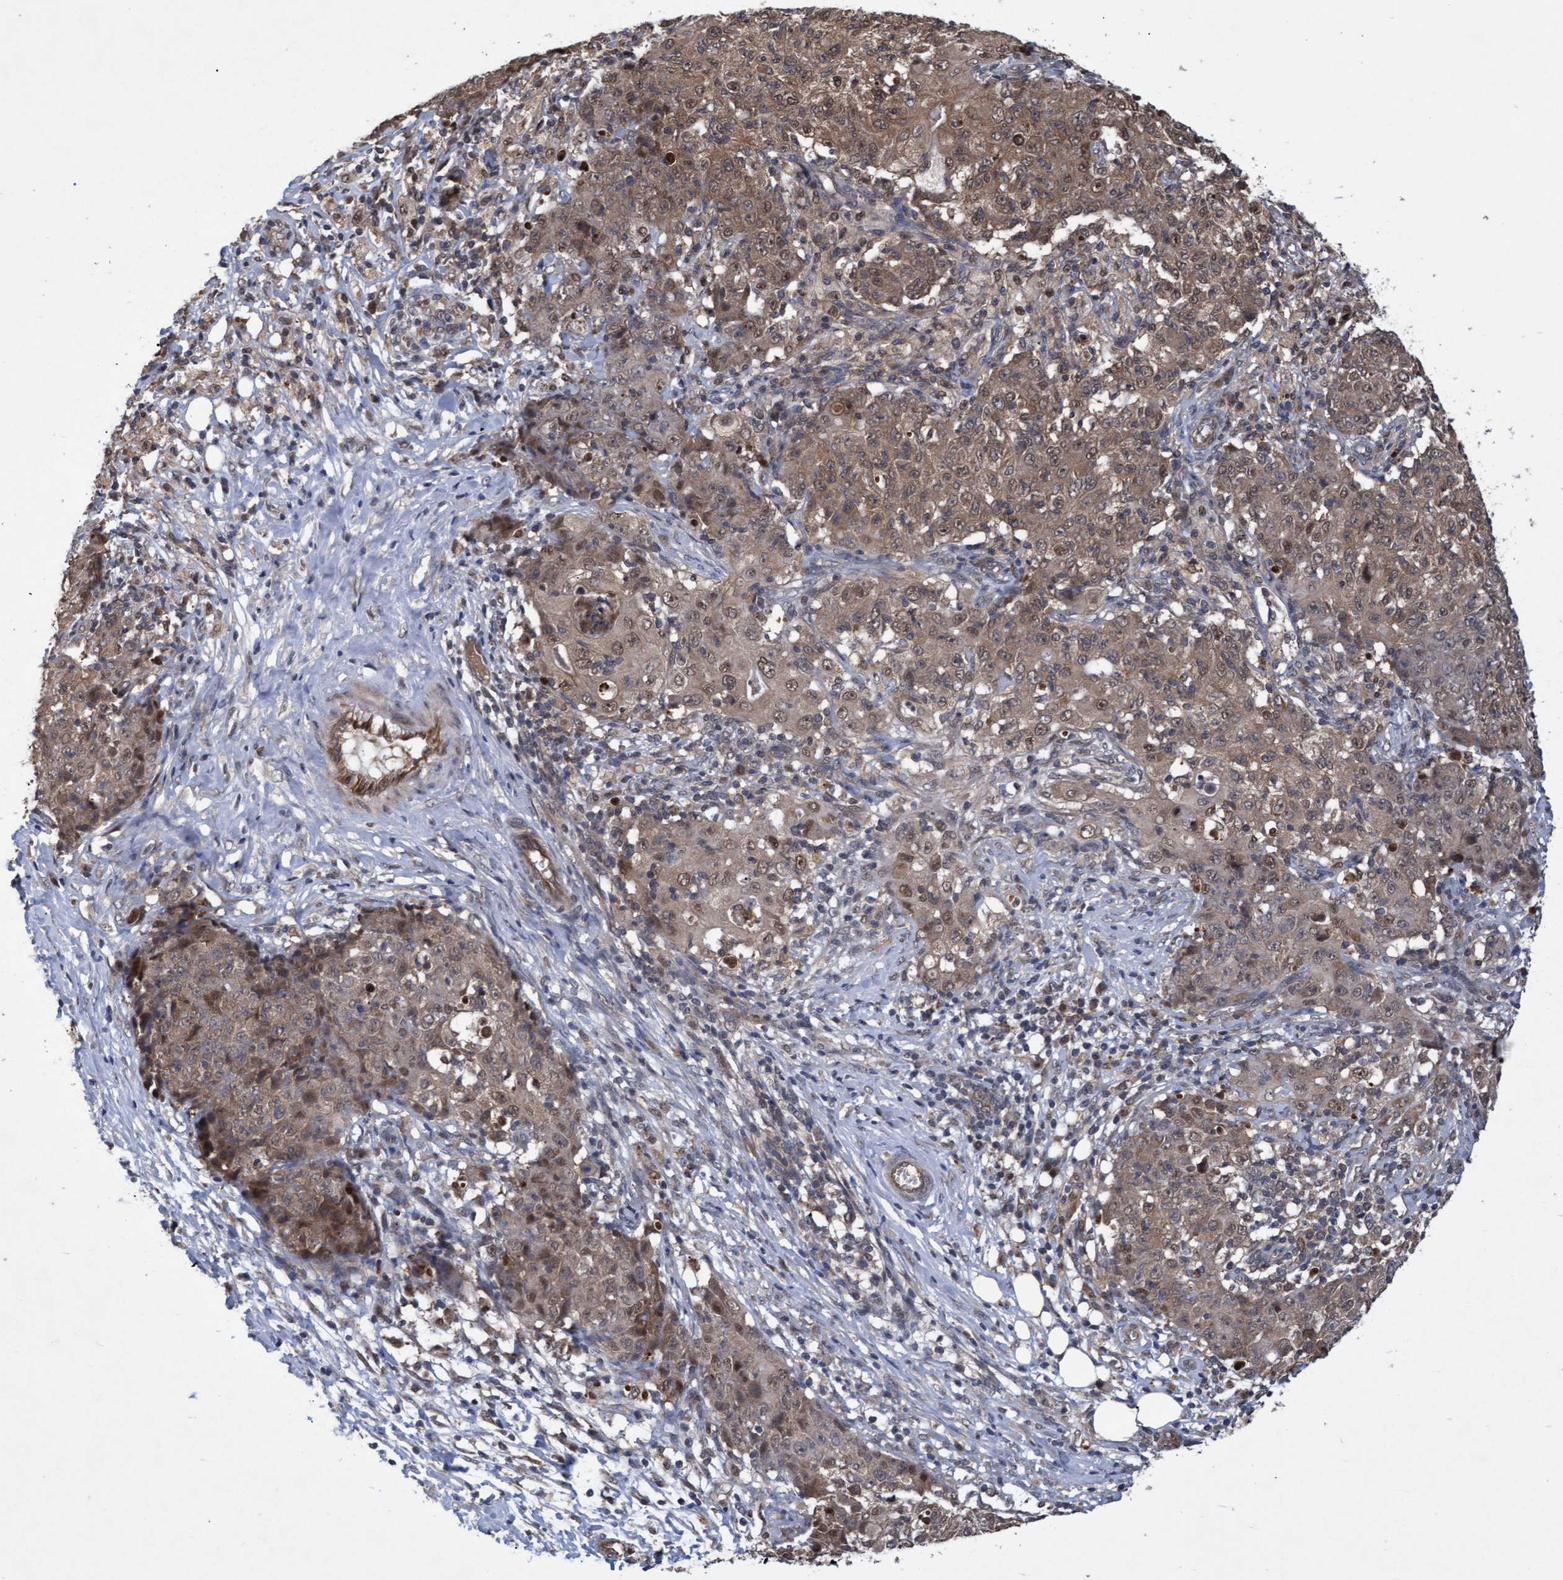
{"staining": {"intensity": "moderate", "quantity": ">75%", "location": "cytoplasmic/membranous,nuclear"}, "tissue": "ovarian cancer", "cell_type": "Tumor cells", "image_type": "cancer", "snomed": [{"axis": "morphology", "description": "Carcinoma, endometroid"}, {"axis": "topography", "description": "Ovary"}], "caption": "Tumor cells show medium levels of moderate cytoplasmic/membranous and nuclear positivity in about >75% of cells in ovarian cancer.", "gene": "PSMB6", "patient": {"sex": "female", "age": 42}}